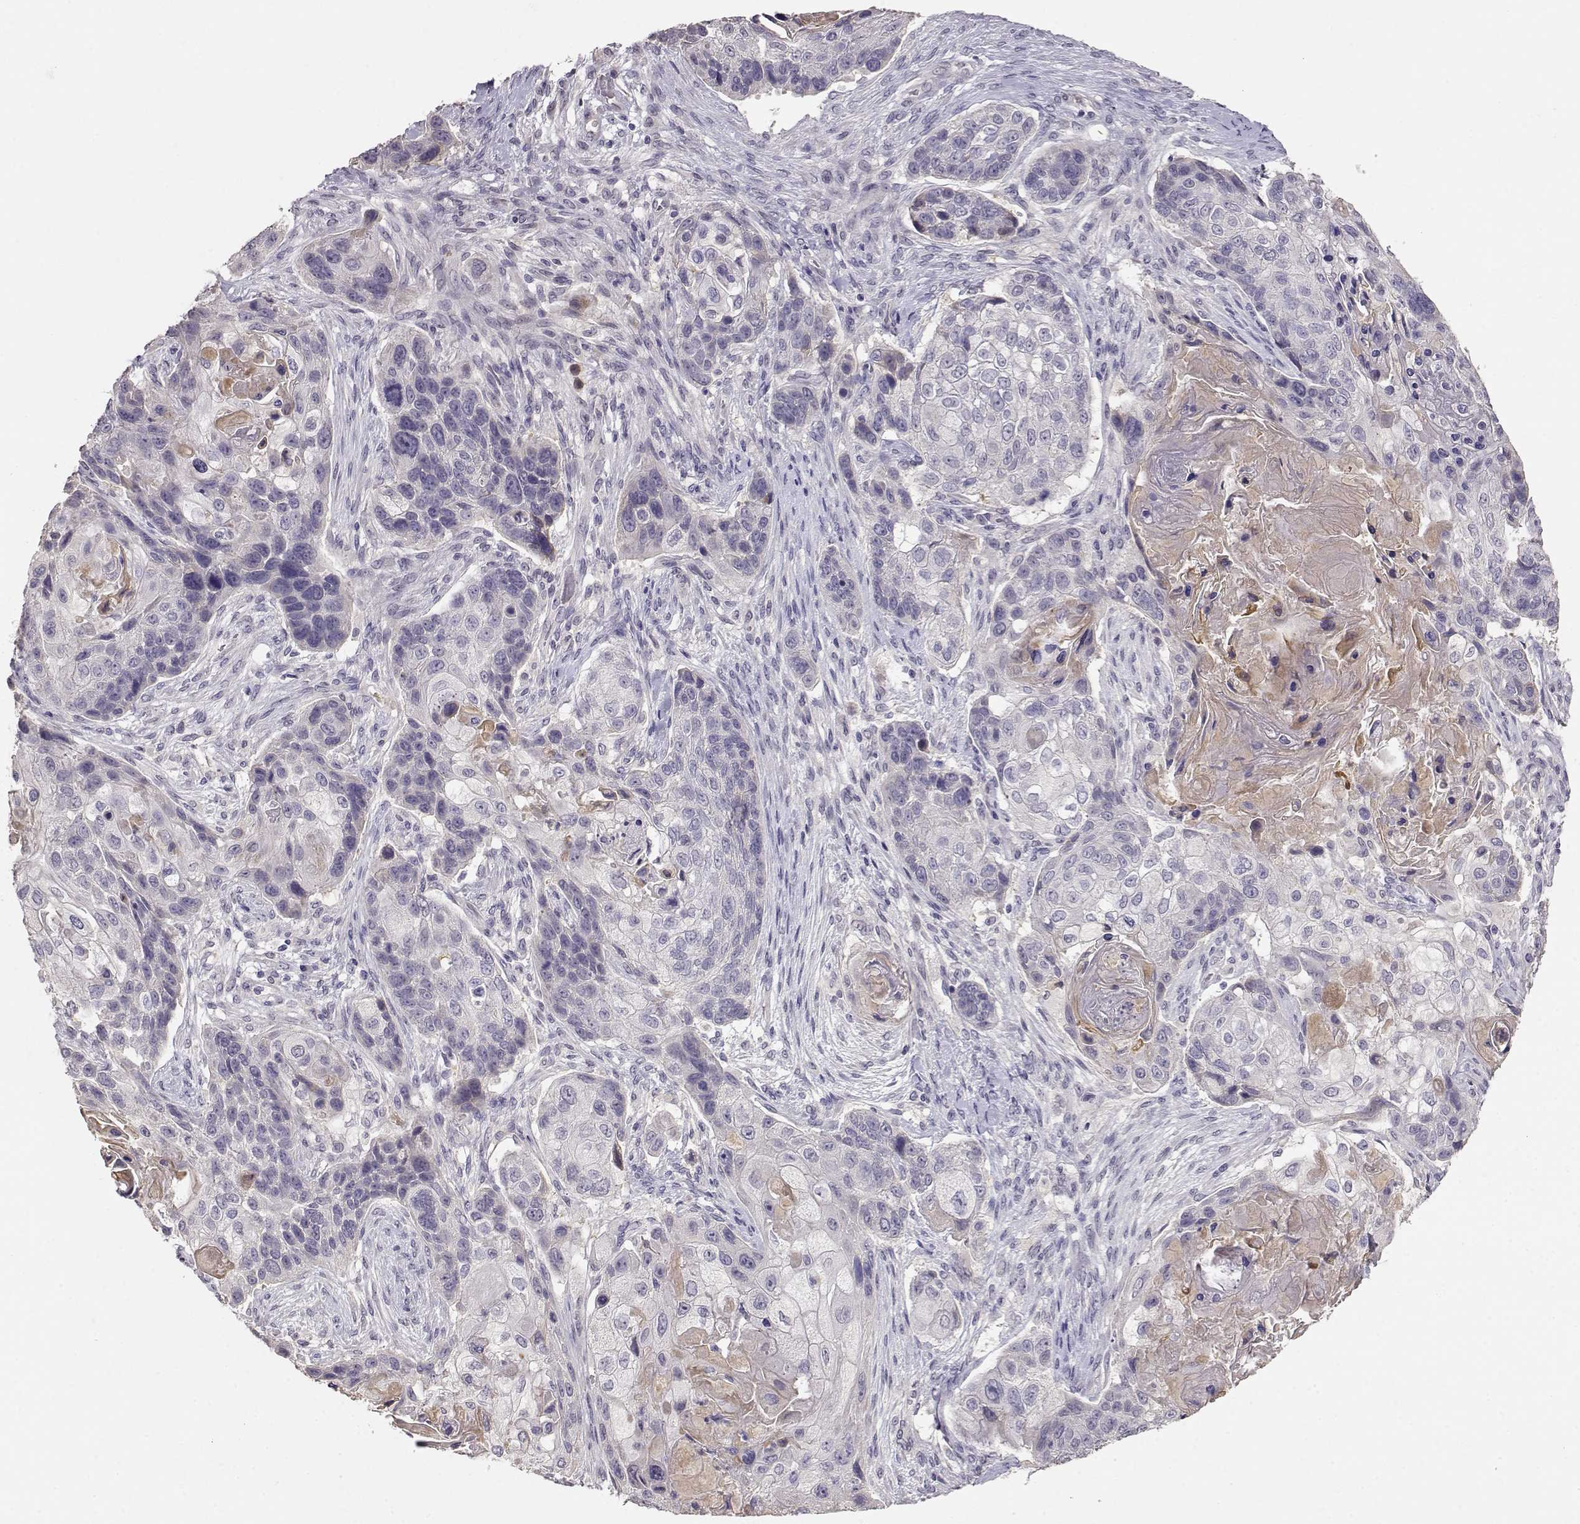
{"staining": {"intensity": "negative", "quantity": "none", "location": "none"}, "tissue": "lung cancer", "cell_type": "Tumor cells", "image_type": "cancer", "snomed": [{"axis": "morphology", "description": "Squamous cell carcinoma, NOS"}, {"axis": "topography", "description": "Lung"}], "caption": "Tumor cells show no significant protein staining in lung squamous cell carcinoma. (Immunohistochemistry, brightfield microscopy, high magnification).", "gene": "TACR1", "patient": {"sex": "male", "age": 69}}